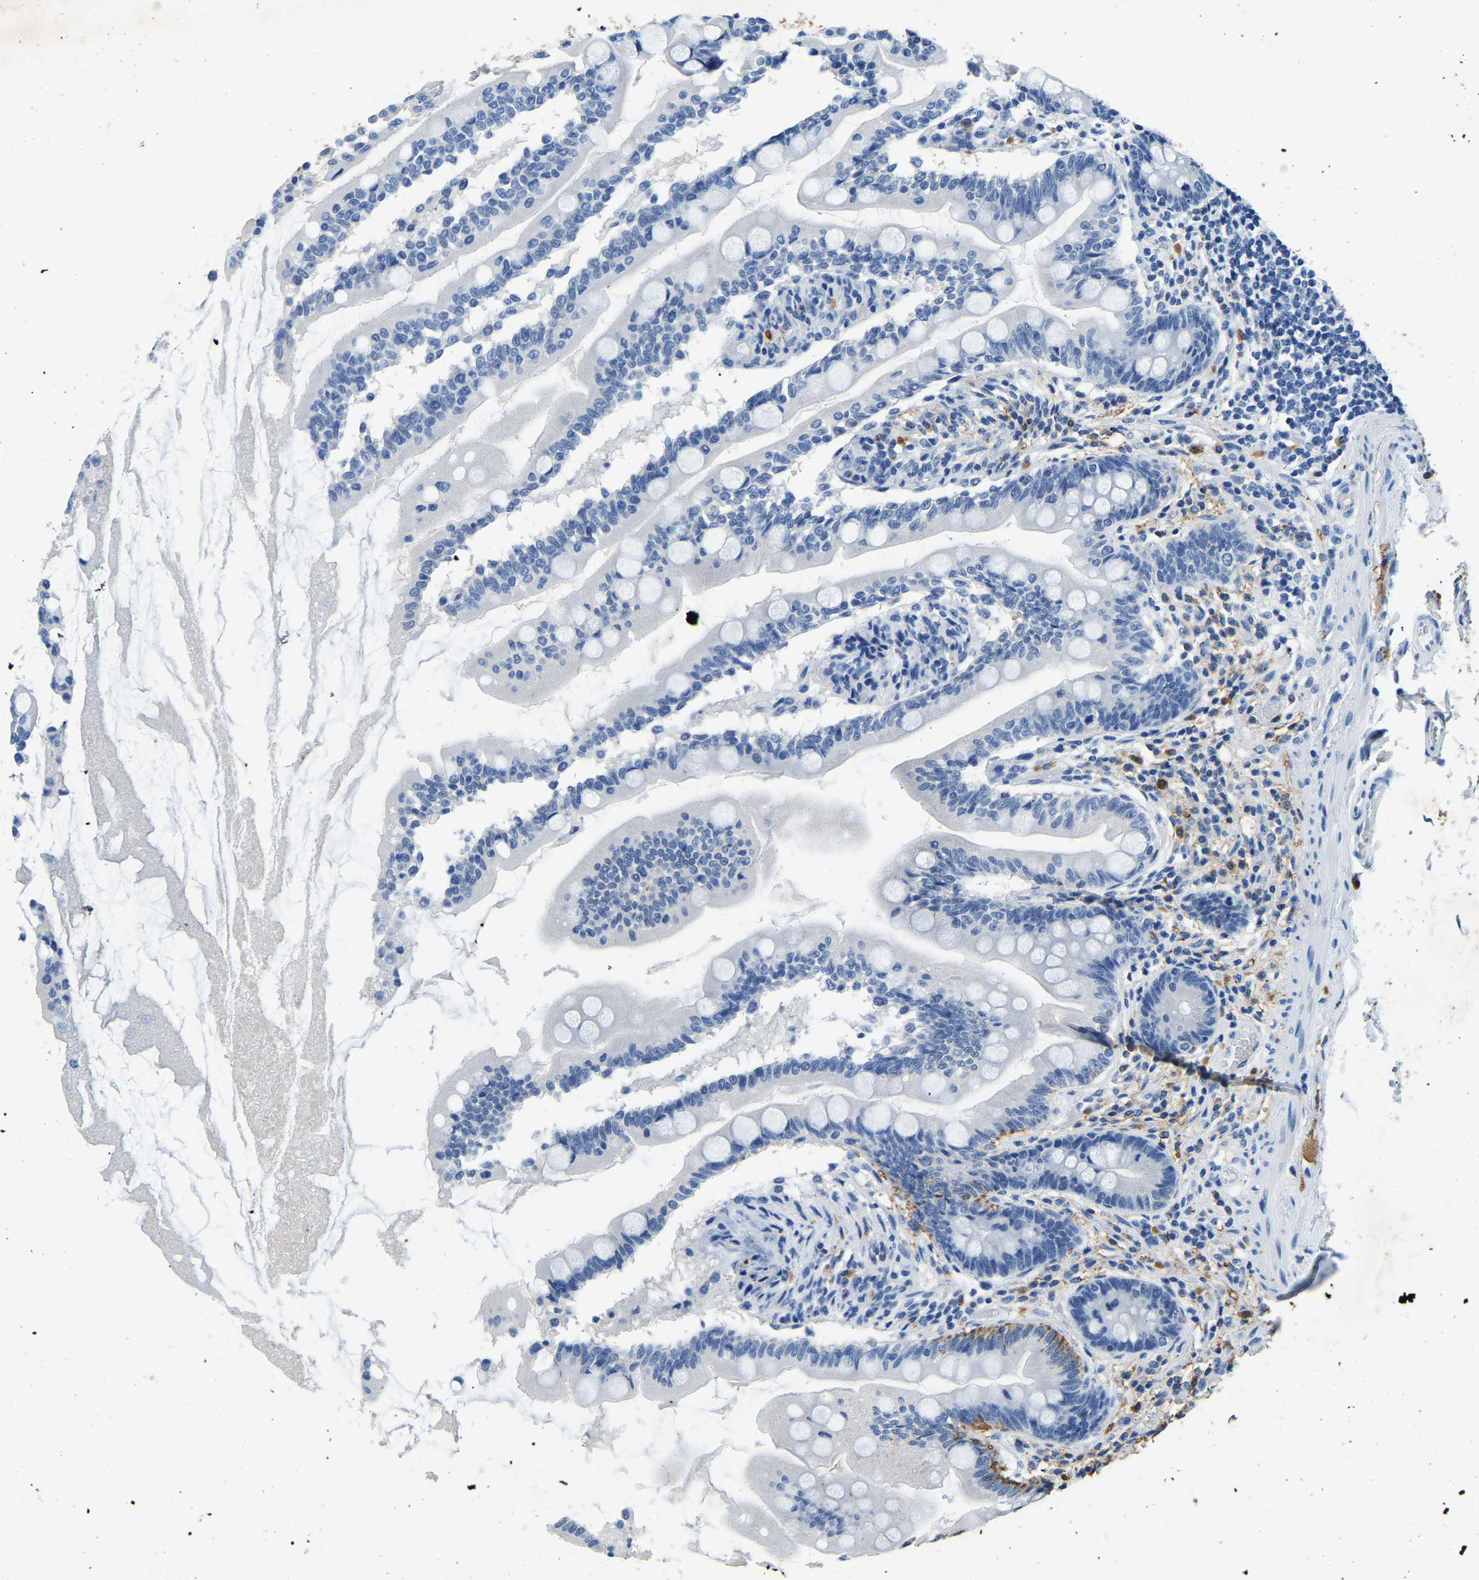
{"staining": {"intensity": "negative", "quantity": "none", "location": "none"}, "tissue": "small intestine", "cell_type": "Glandular cells", "image_type": "normal", "snomed": [{"axis": "morphology", "description": "Normal tissue, NOS"}, {"axis": "topography", "description": "Small intestine"}], "caption": "An image of human small intestine is negative for staining in glandular cells. (DAB IHC visualized using brightfield microscopy, high magnification).", "gene": "UBN2", "patient": {"sex": "female", "age": 56}}